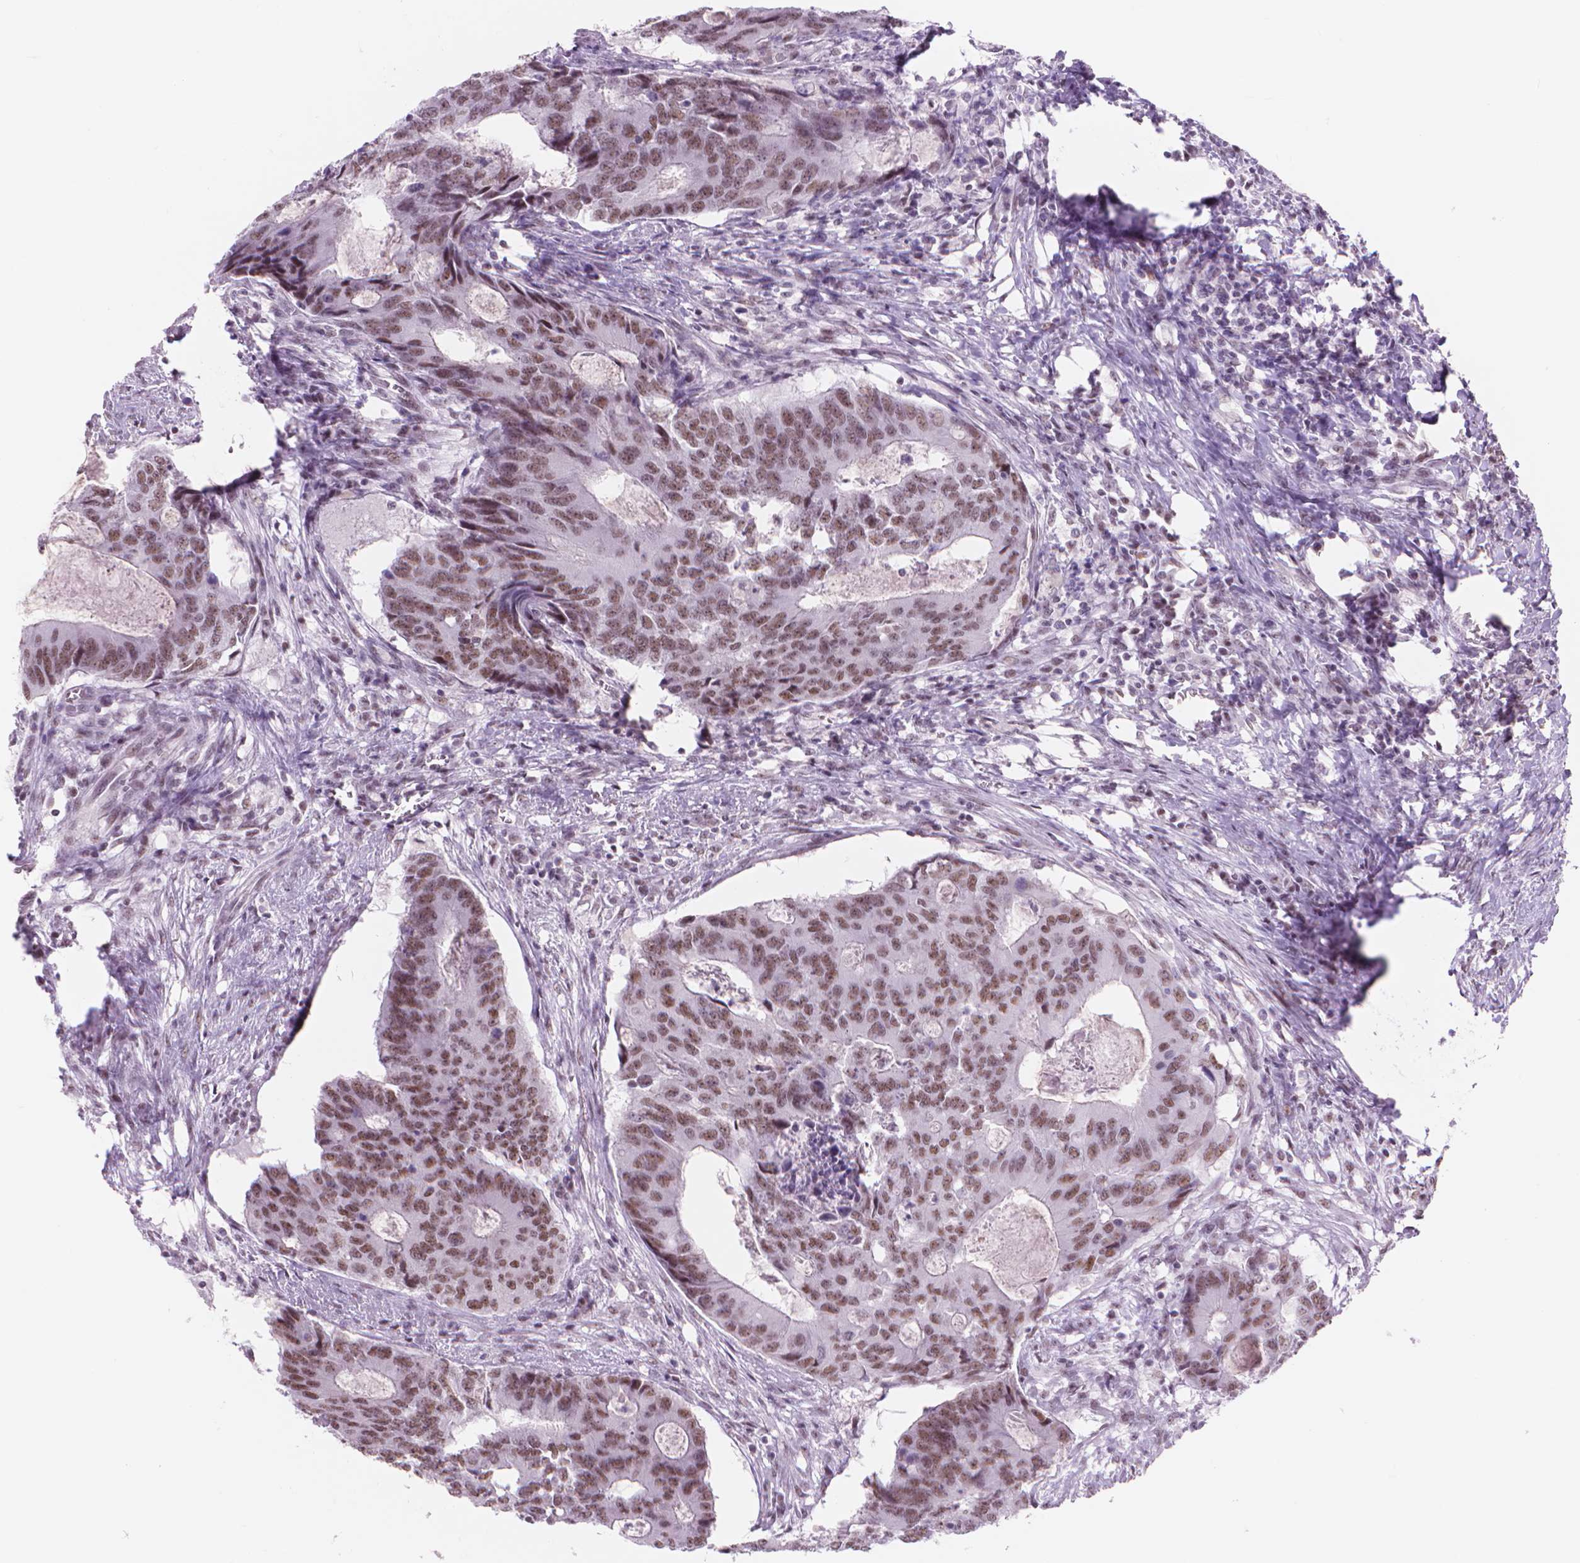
{"staining": {"intensity": "moderate", "quantity": ">75%", "location": "nuclear"}, "tissue": "colorectal cancer", "cell_type": "Tumor cells", "image_type": "cancer", "snomed": [{"axis": "morphology", "description": "Adenocarcinoma, NOS"}, {"axis": "topography", "description": "Colon"}], "caption": "DAB immunohistochemical staining of colorectal cancer exhibits moderate nuclear protein expression in about >75% of tumor cells.", "gene": "POLR3D", "patient": {"sex": "male", "age": 67}}